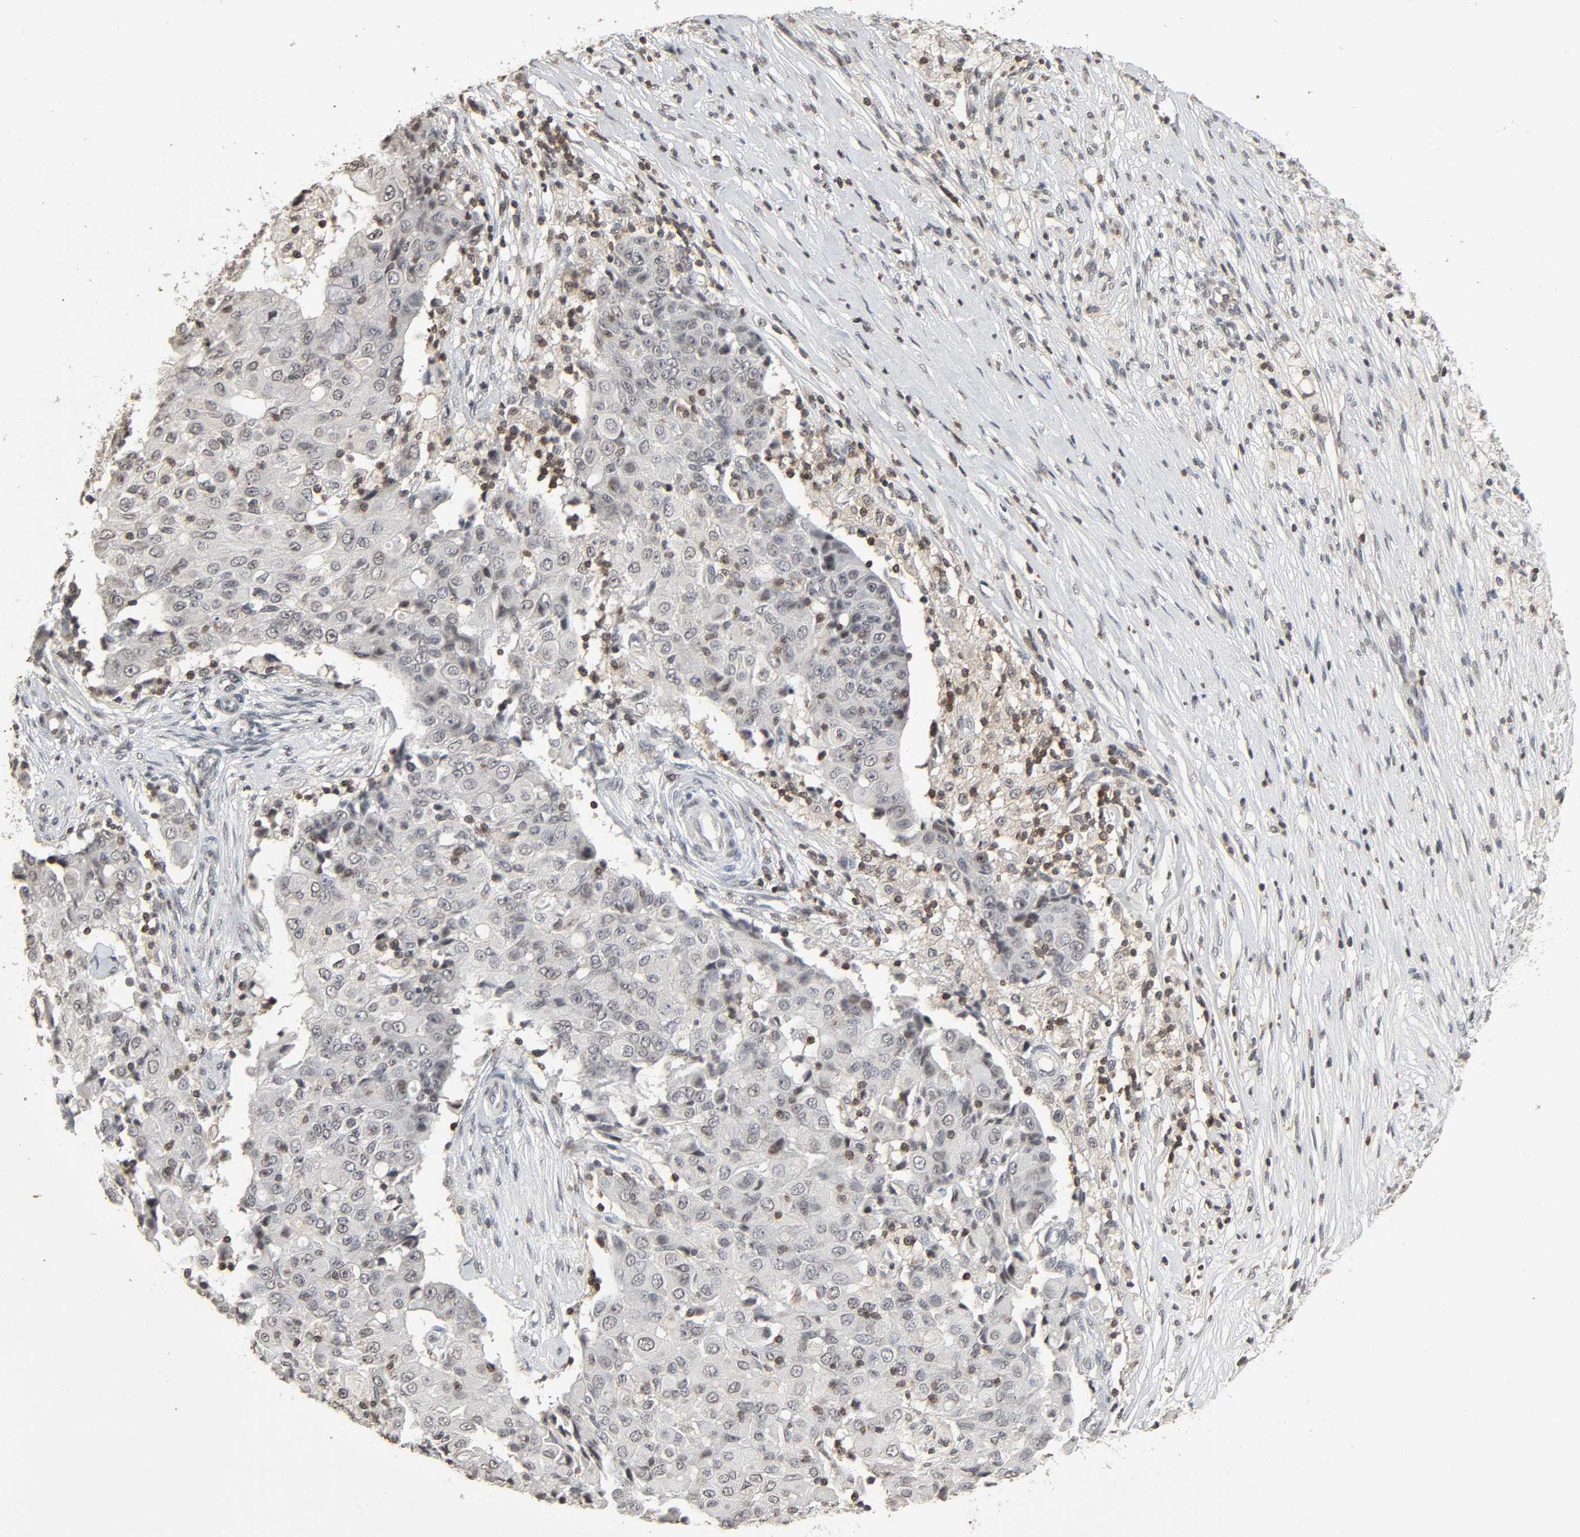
{"staining": {"intensity": "negative", "quantity": "none", "location": "none"}, "tissue": "ovarian cancer", "cell_type": "Tumor cells", "image_type": "cancer", "snomed": [{"axis": "morphology", "description": "Carcinoma, endometroid"}, {"axis": "topography", "description": "Ovary"}], "caption": "Tumor cells are negative for protein expression in human ovarian cancer.", "gene": "STK4", "patient": {"sex": "female", "age": 42}}